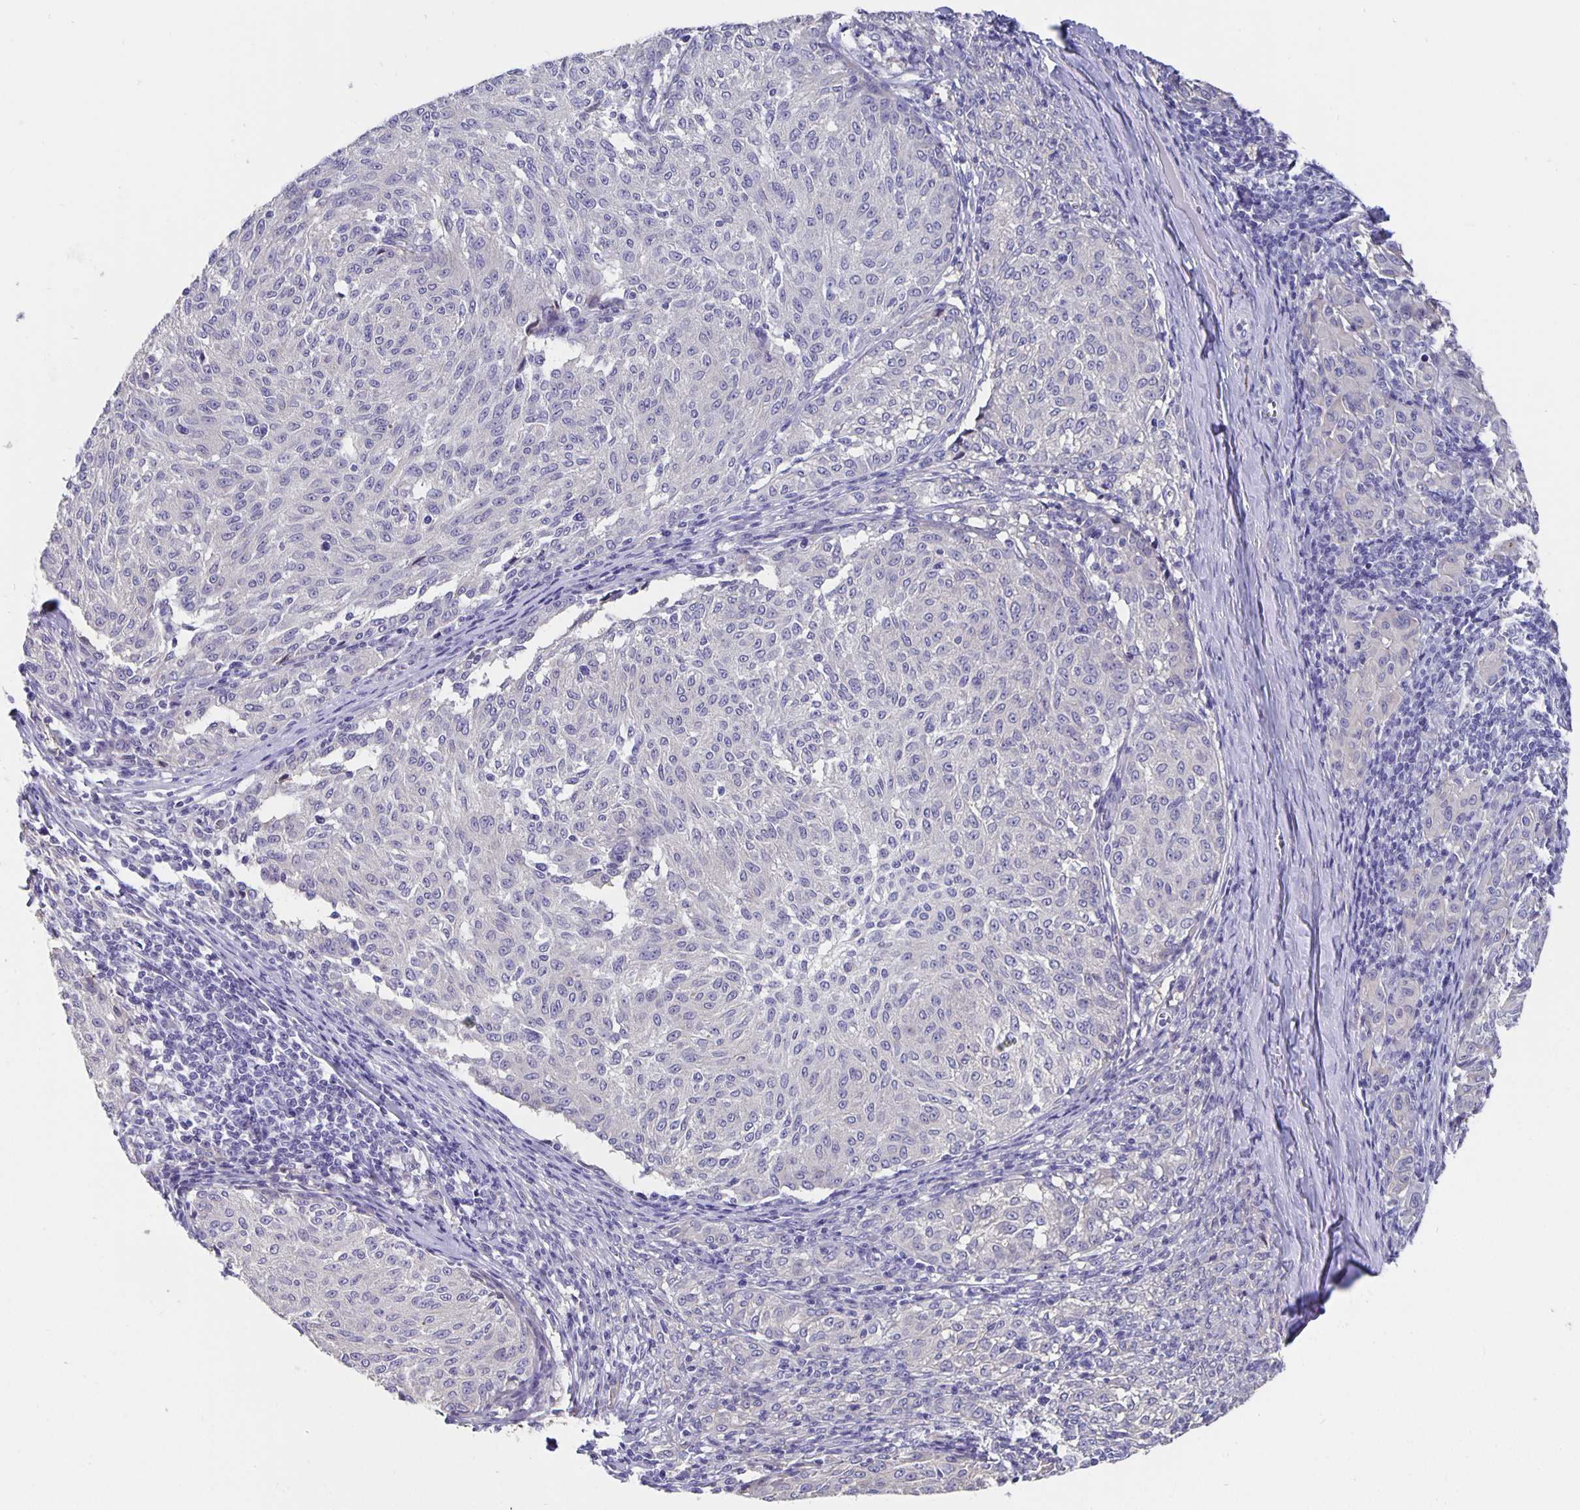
{"staining": {"intensity": "negative", "quantity": "none", "location": "none"}, "tissue": "melanoma", "cell_type": "Tumor cells", "image_type": "cancer", "snomed": [{"axis": "morphology", "description": "Malignant melanoma, NOS"}, {"axis": "topography", "description": "Skin"}], "caption": "IHC of human malignant melanoma shows no staining in tumor cells. (DAB IHC, high magnification).", "gene": "CFAP74", "patient": {"sex": "female", "age": 72}}